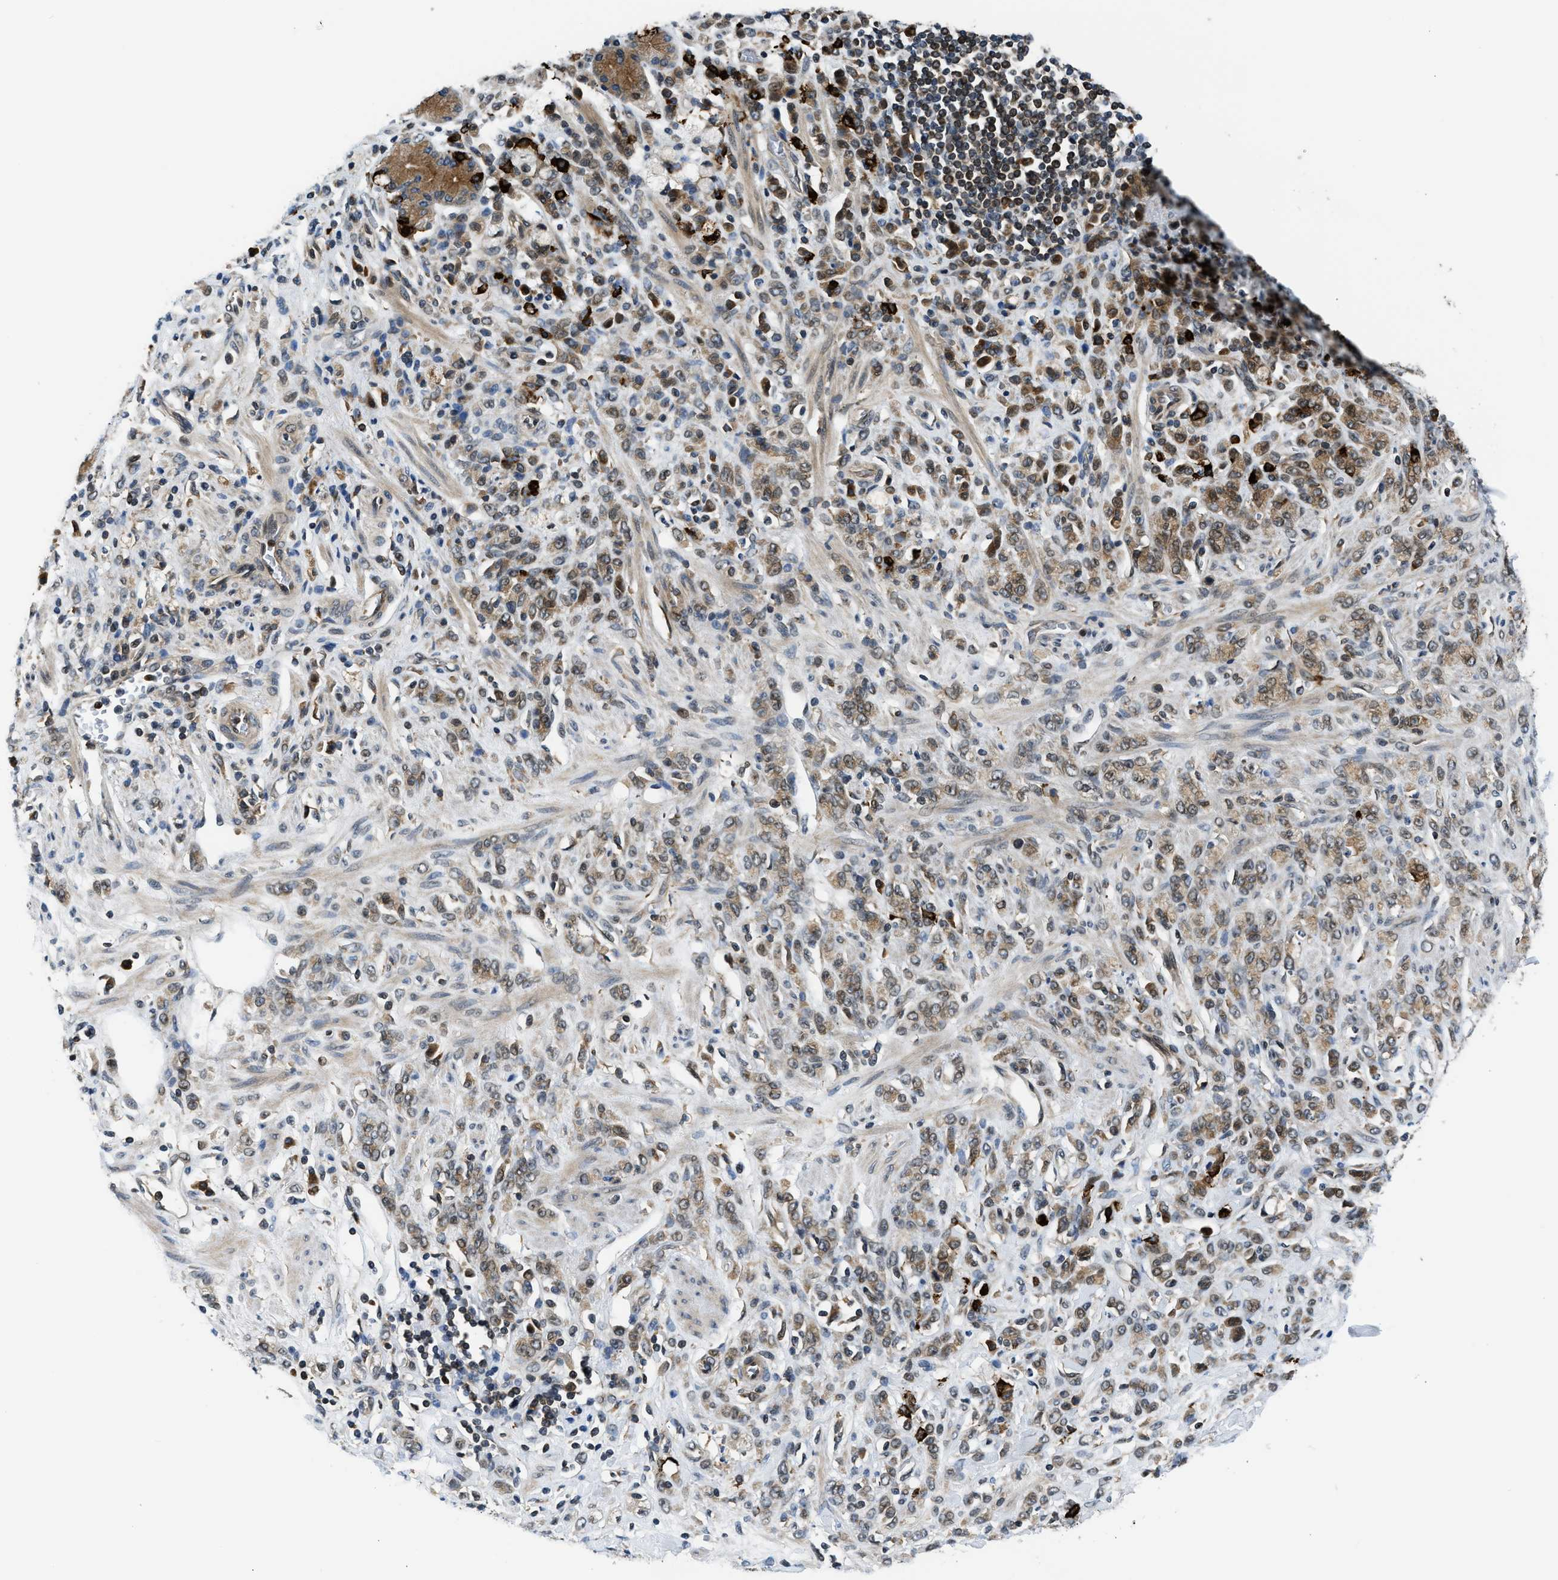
{"staining": {"intensity": "moderate", "quantity": ">75%", "location": "cytoplasmic/membranous"}, "tissue": "stomach cancer", "cell_type": "Tumor cells", "image_type": "cancer", "snomed": [{"axis": "morphology", "description": "Normal tissue, NOS"}, {"axis": "morphology", "description": "Adenocarcinoma, NOS"}, {"axis": "topography", "description": "Stomach"}], "caption": "Stomach cancer was stained to show a protein in brown. There is medium levels of moderate cytoplasmic/membranous positivity in approximately >75% of tumor cells.", "gene": "RETREG3", "patient": {"sex": "male", "age": 82}}